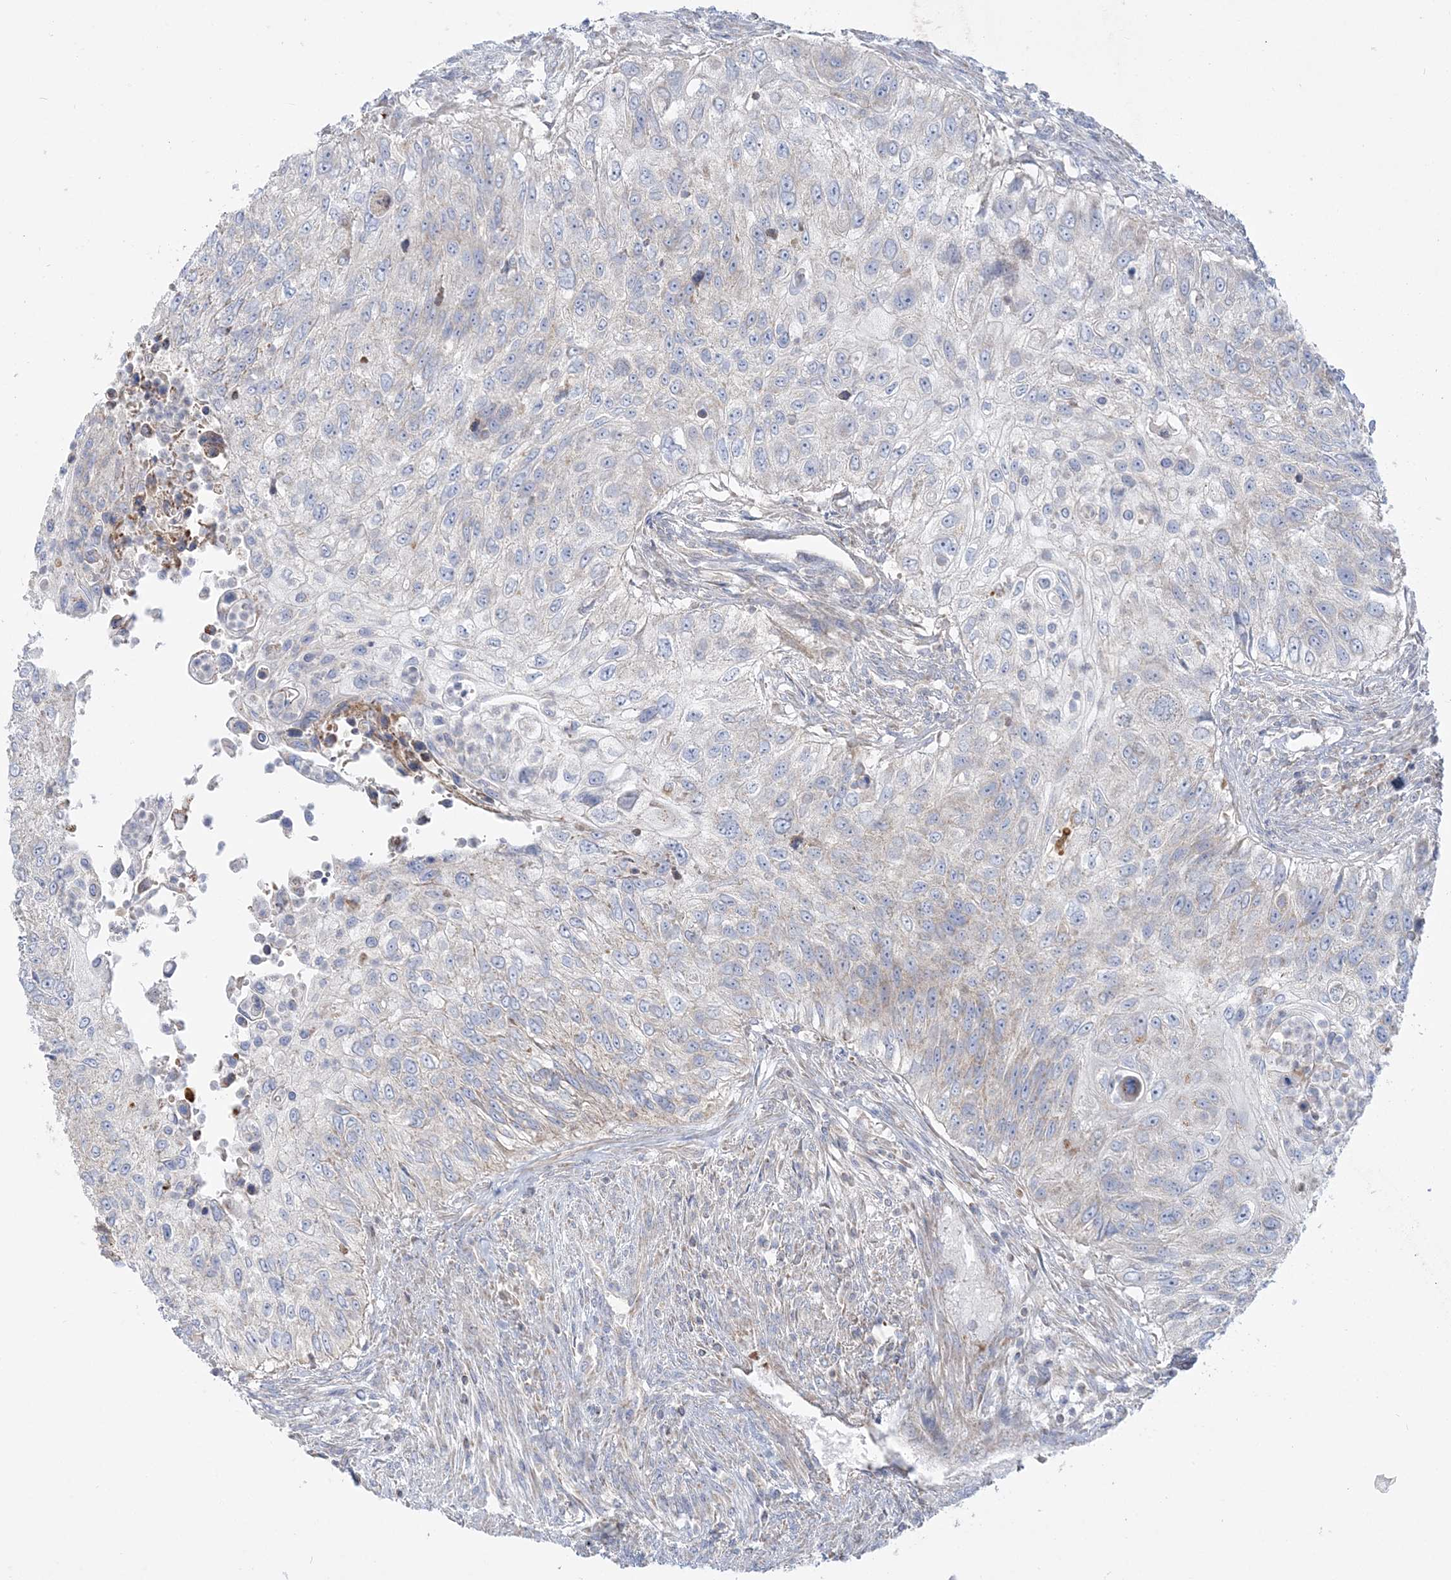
{"staining": {"intensity": "negative", "quantity": "none", "location": "none"}, "tissue": "urothelial cancer", "cell_type": "Tumor cells", "image_type": "cancer", "snomed": [{"axis": "morphology", "description": "Urothelial carcinoma, High grade"}, {"axis": "topography", "description": "Urinary bladder"}], "caption": "Immunohistochemical staining of human urothelial carcinoma (high-grade) displays no significant staining in tumor cells.", "gene": "TBC1D14", "patient": {"sex": "female", "age": 60}}